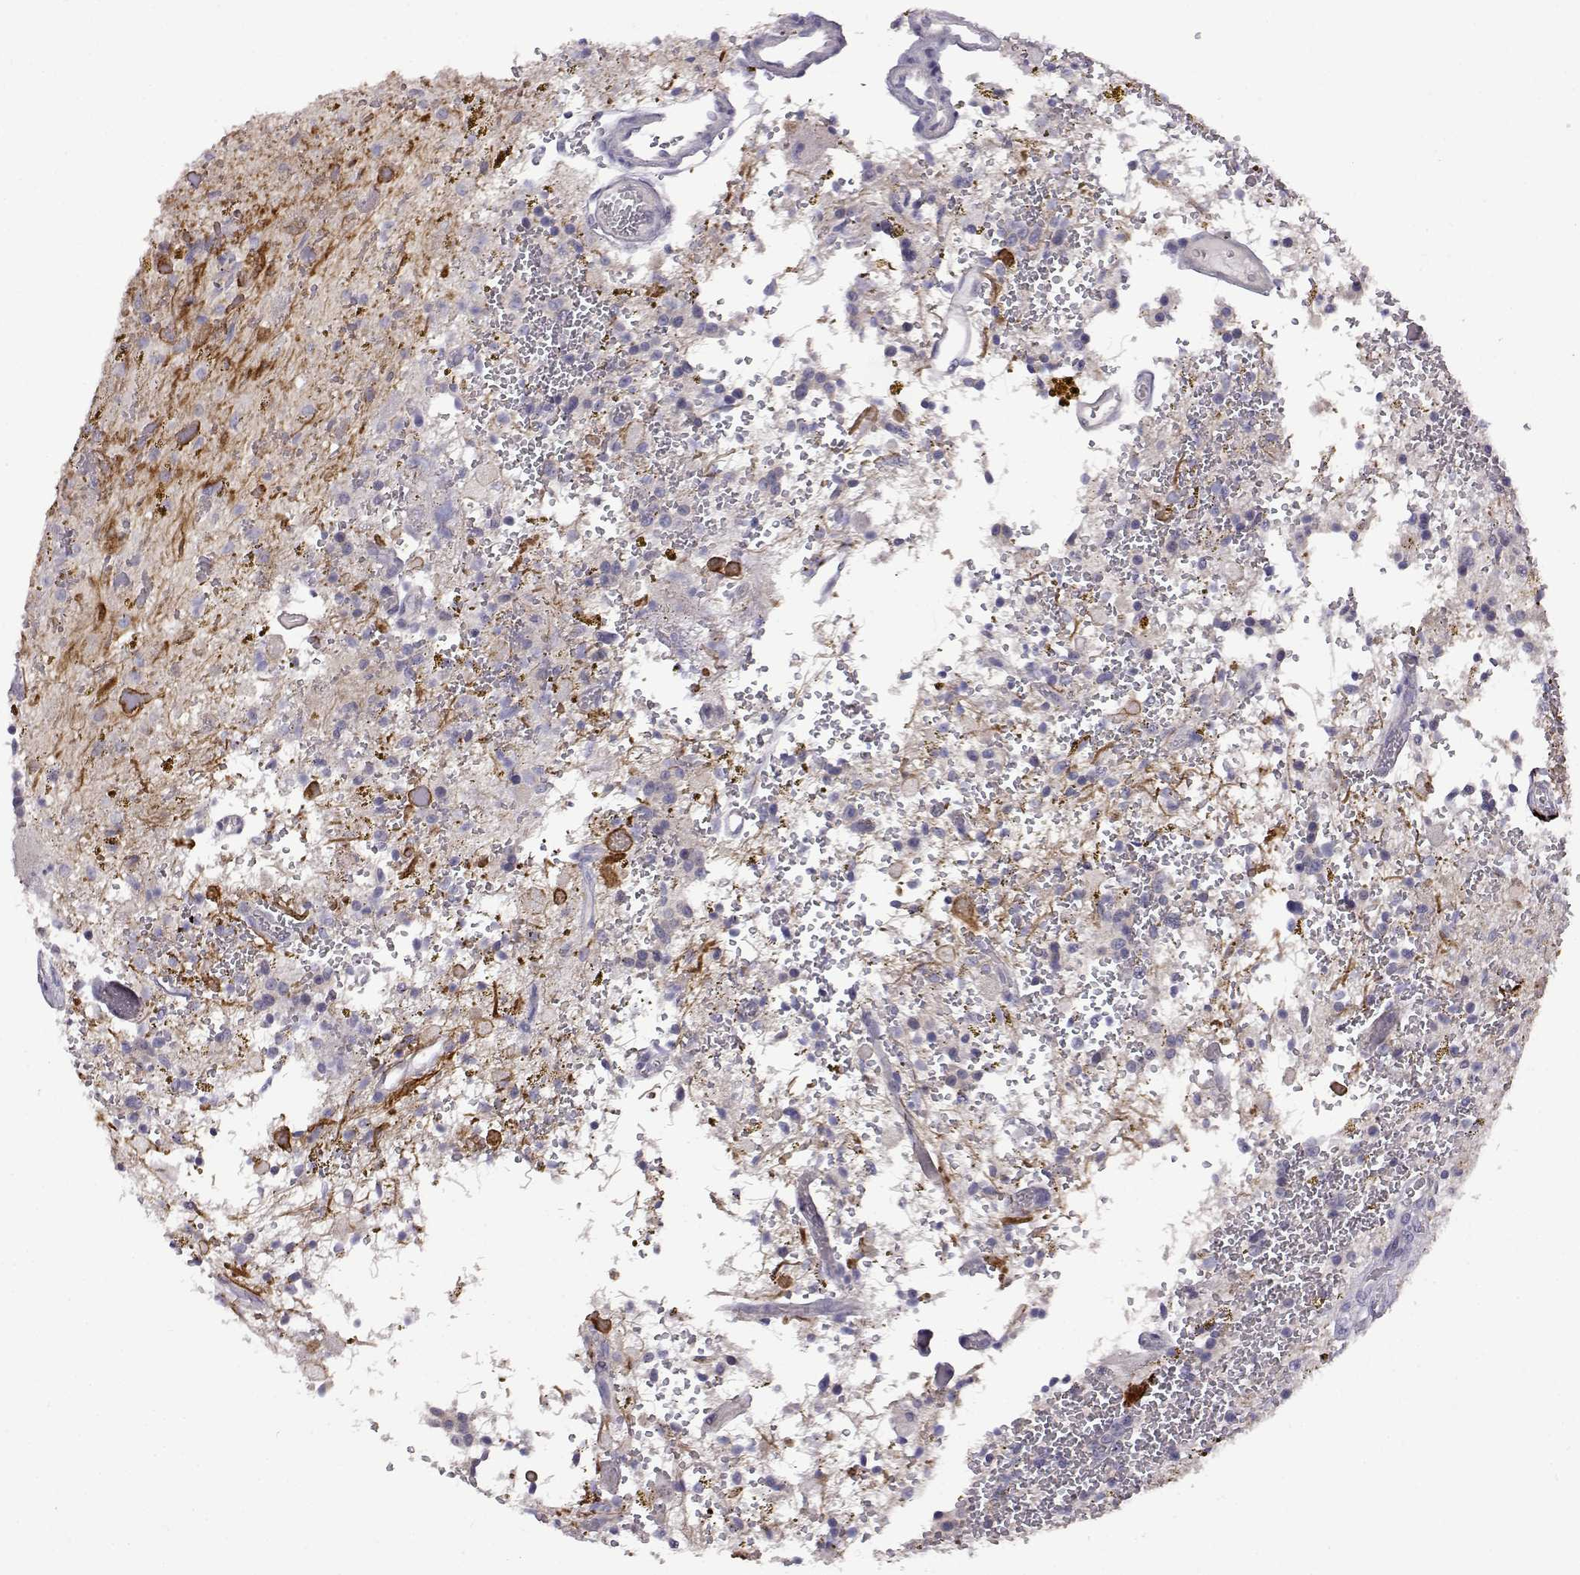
{"staining": {"intensity": "negative", "quantity": "none", "location": "none"}, "tissue": "glioma", "cell_type": "Tumor cells", "image_type": "cancer", "snomed": [{"axis": "morphology", "description": "Glioma, malignant, Low grade"}, {"axis": "topography", "description": "Cerebellum"}], "caption": "DAB (3,3'-diaminobenzidine) immunohistochemical staining of low-grade glioma (malignant) reveals no significant expression in tumor cells.", "gene": "VGF", "patient": {"sex": "female", "age": 14}}